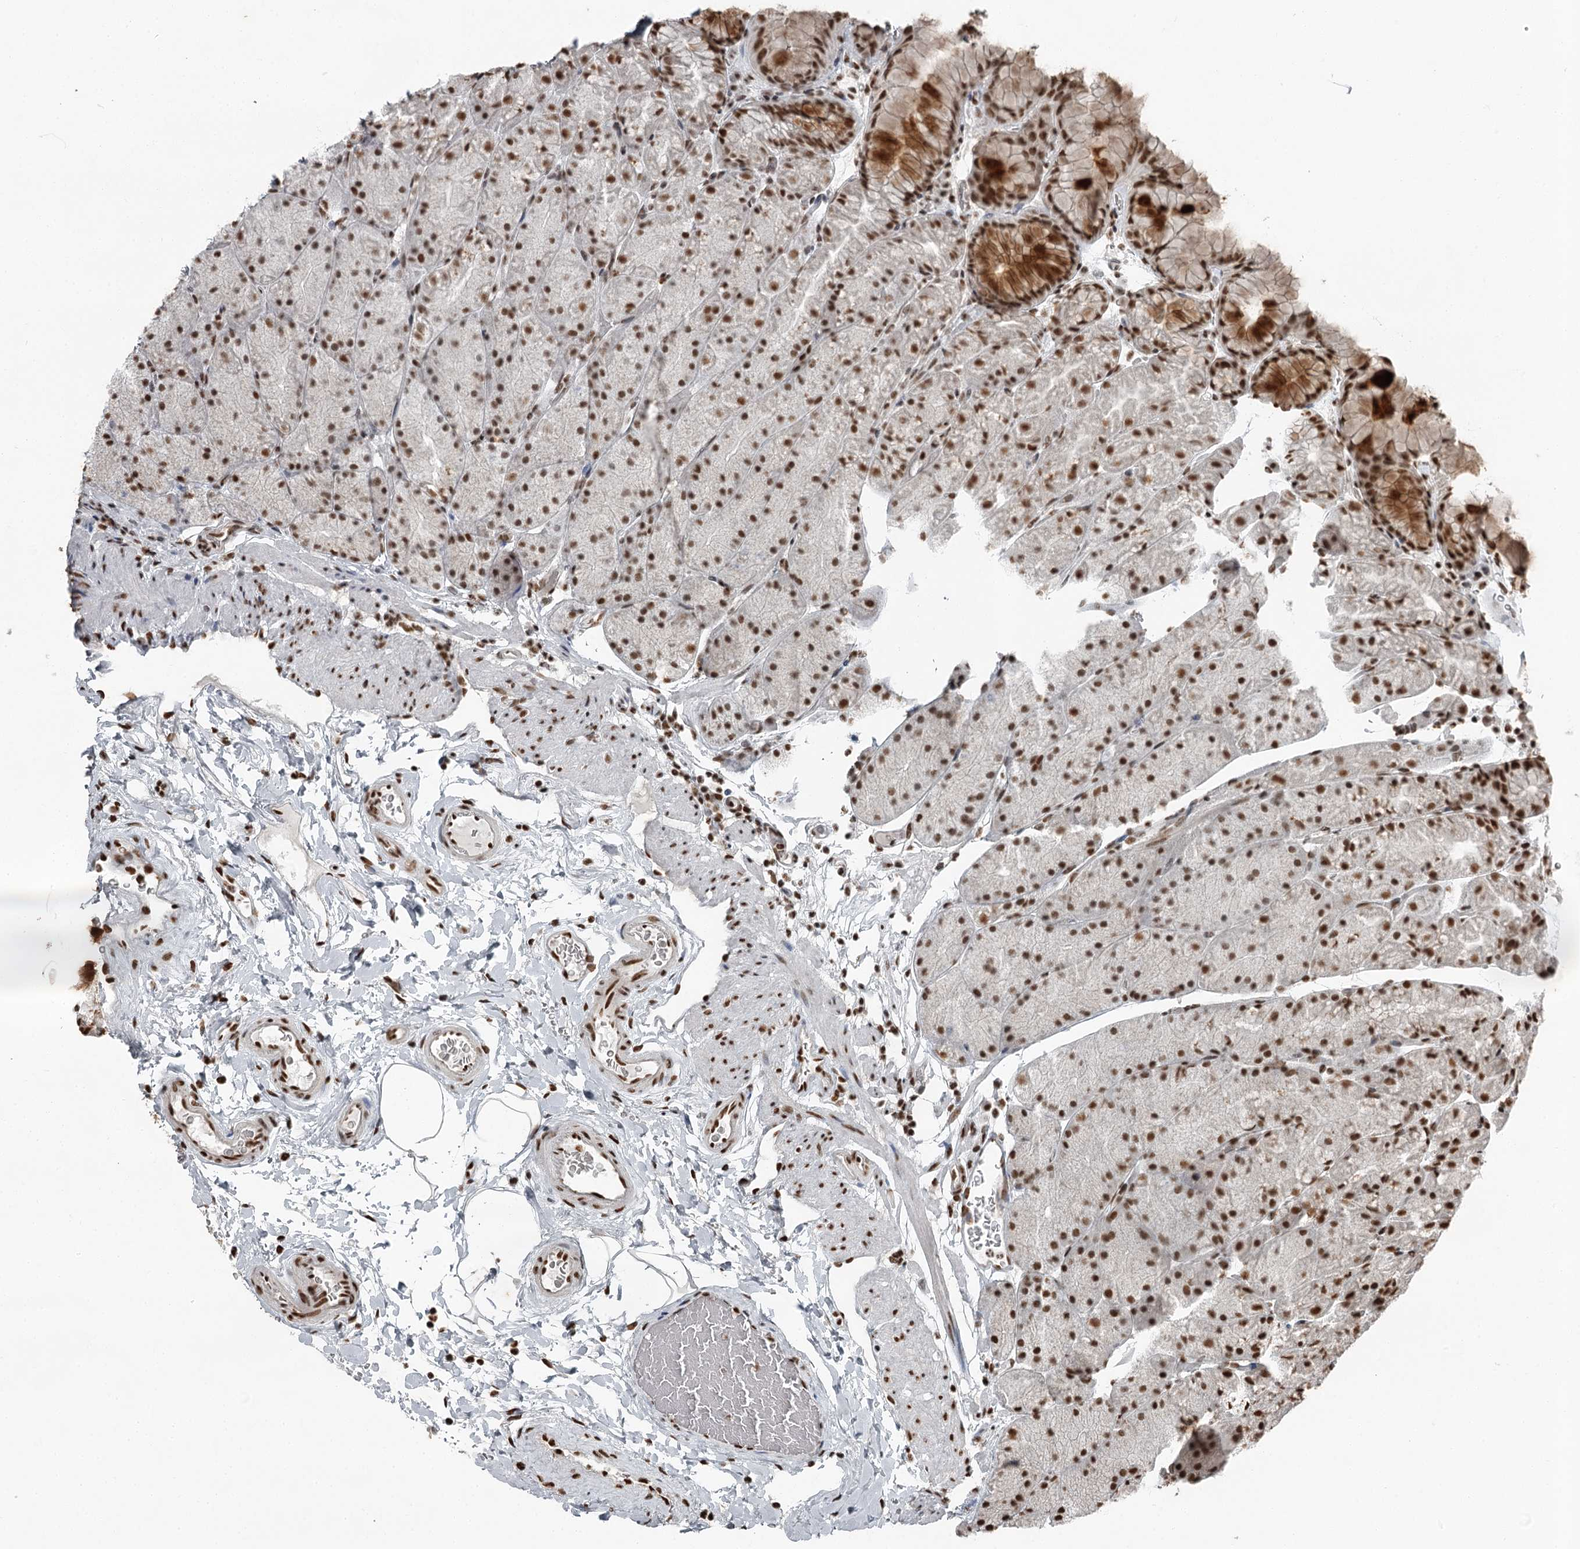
{"staining": {"intensity": "strong", "quantity": ">75%", "location": "cytoplasmic/membranous,nuclear"}, "tissue": "stomach", "cell_type": "Glandular cells", "image_type": "normal", "snomed": [{"axis": "morphology", "description": "Normal tissue, NOS"}, {"axis": "topography", "description": "Stomach, upper"}, {"axis": "topography", "description": "Stomach, lower"}], "caption": "Immunohistochemistry (IHC) of normal stomach demonstrates high levels of strong cytoplasmic/membranous,nuclear staining in approximately >75% of glandular cells. The protein of interest is stained brown, and the nuclei are stained in blue (DAB (3,3'-diaminobenzidine) IHC with brightfield microscopy, high magnification).", "gene": "RBBP7", "patient": {"sex": "male", "age": 67}}